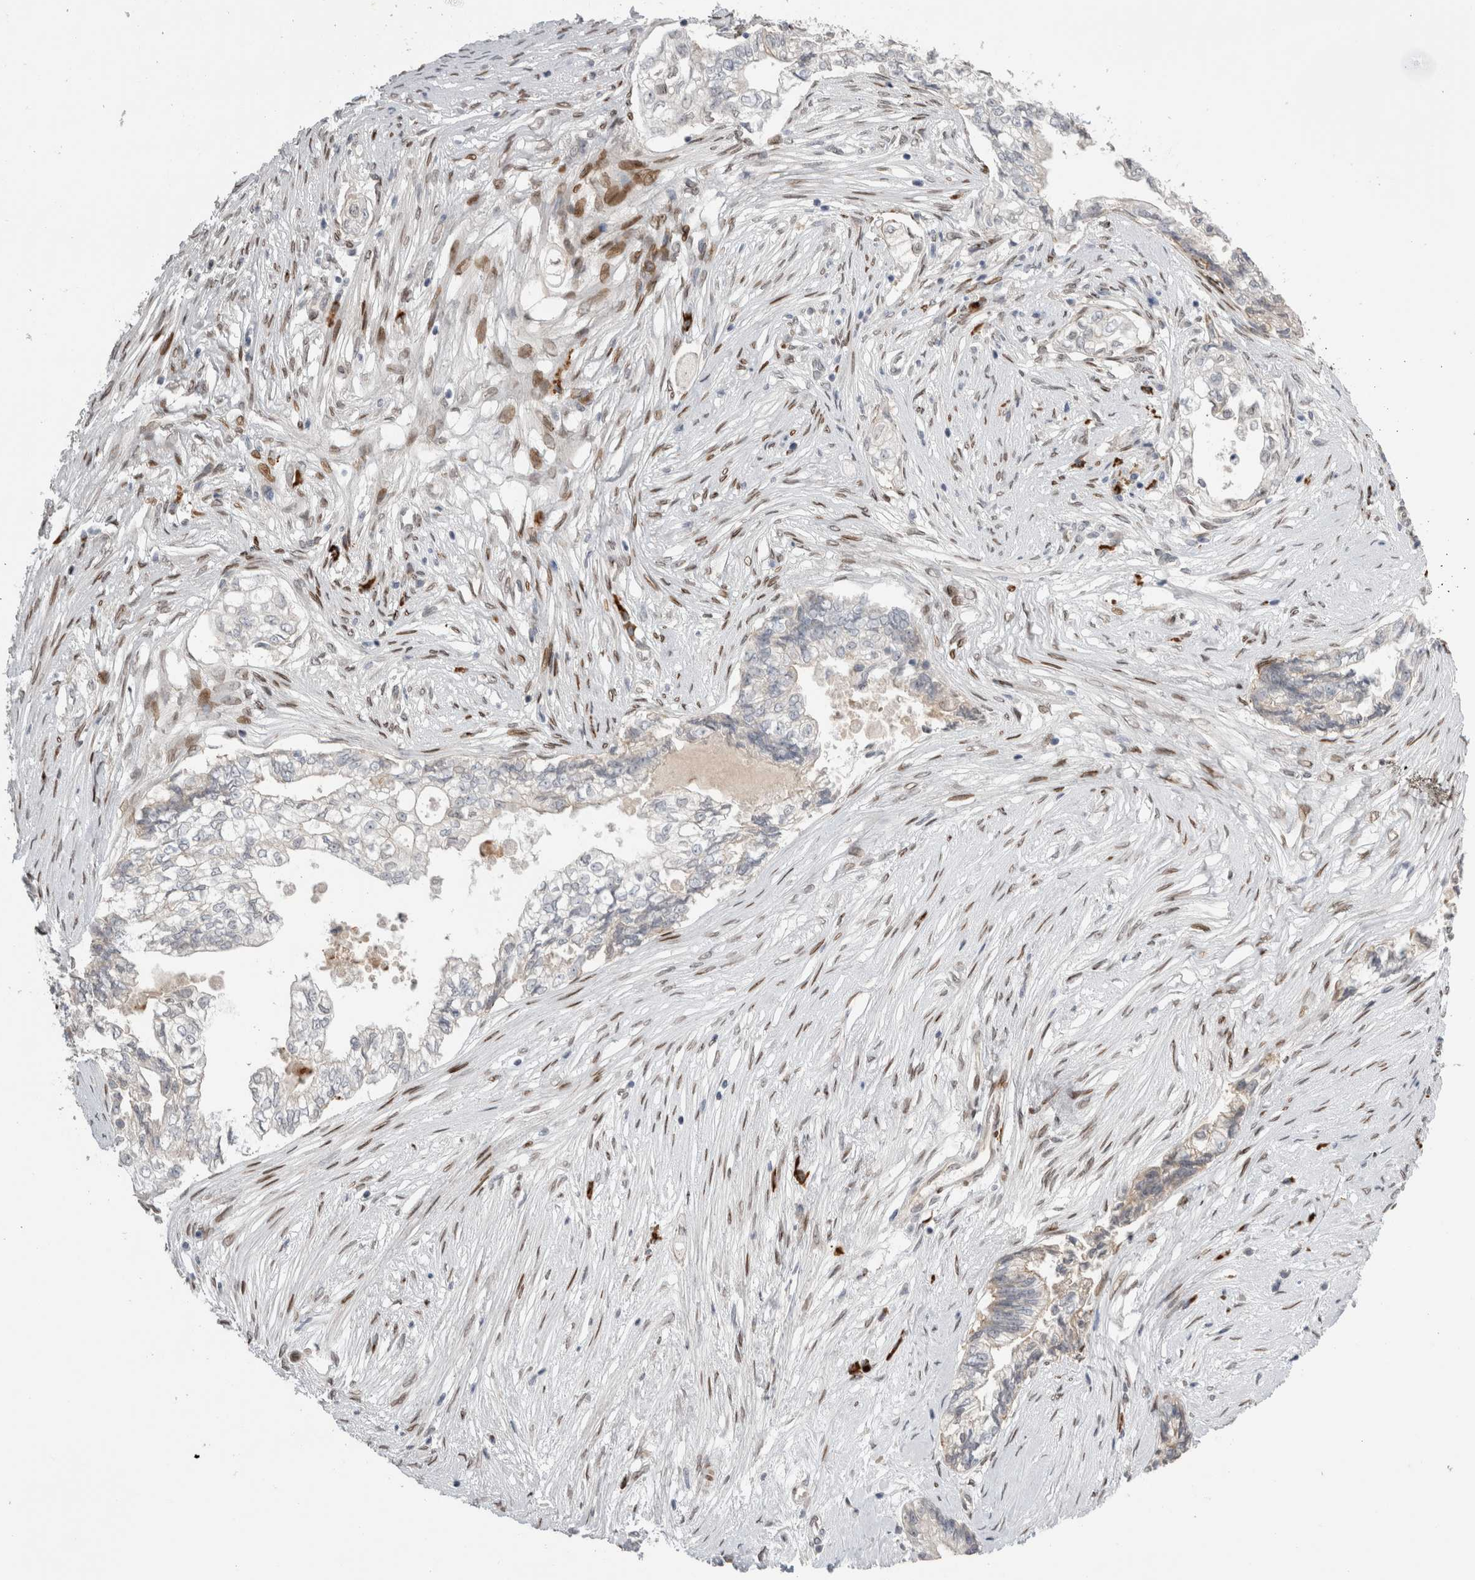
{"staining": {"intensity": "negative", "quantity": "none", "location": "none"}, "tissue": "pancreatic cancer", "cell_type": "Tumor cells", "image_type": "cancer", "snomed": [{"axis": "morphology", "description": "Adenocarcinoma, NOS"}, {"axis": "topography", "description": "Pancreas"}], "caption": "This is an IHC image of pancreatic cancer (adenocarcinoma). There is no expression in tumor cells.", "gene": "DMTN", "patient": {"sex": "male", "age": 72}}